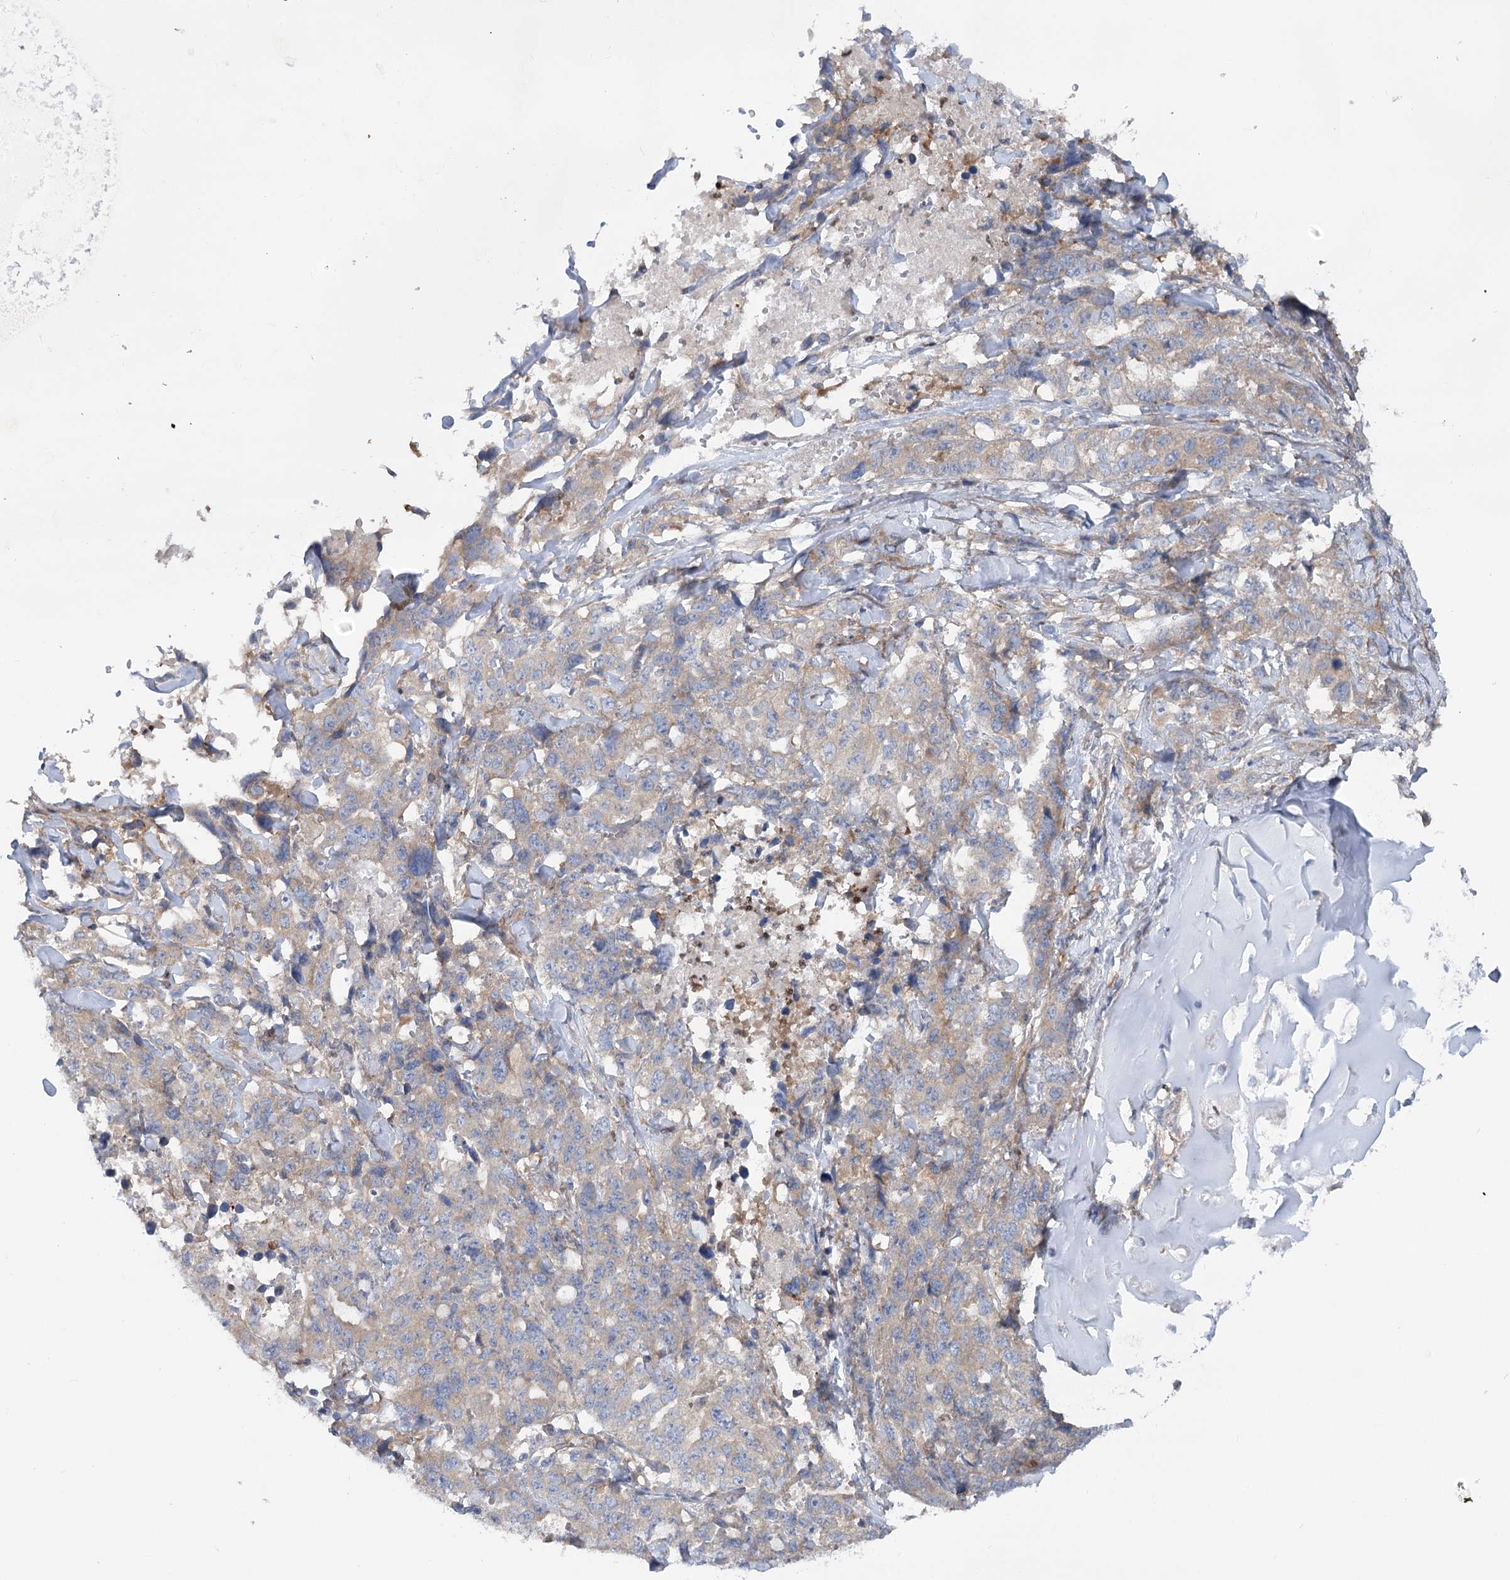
{"staining": {"intensity": "weak", "quantity": "<25%", "location": "cytoplasmic/membranous"}, "tissue": "lung cancer", "cell_type": "Tumor cells", "image_type": "cancer", "snomed": [{"axis": "morphology", "description": "Adenocarcinoma, NOS"}, {"axis": "topography", "description": "Lung"}], "caption": "An immunohistochemistry image of lung cancer (adenocarcinoma) is shown. There is no staining in tumor cells of lung cancer (adenocarcinoma). The staining is performed using DAB (3,3'-diaminobenzidine) brown chromogen with nuclei counter-stained in using hematoxylin.", "gene": "SCN11A", "patient": {"sex": "female", "age": 51}}